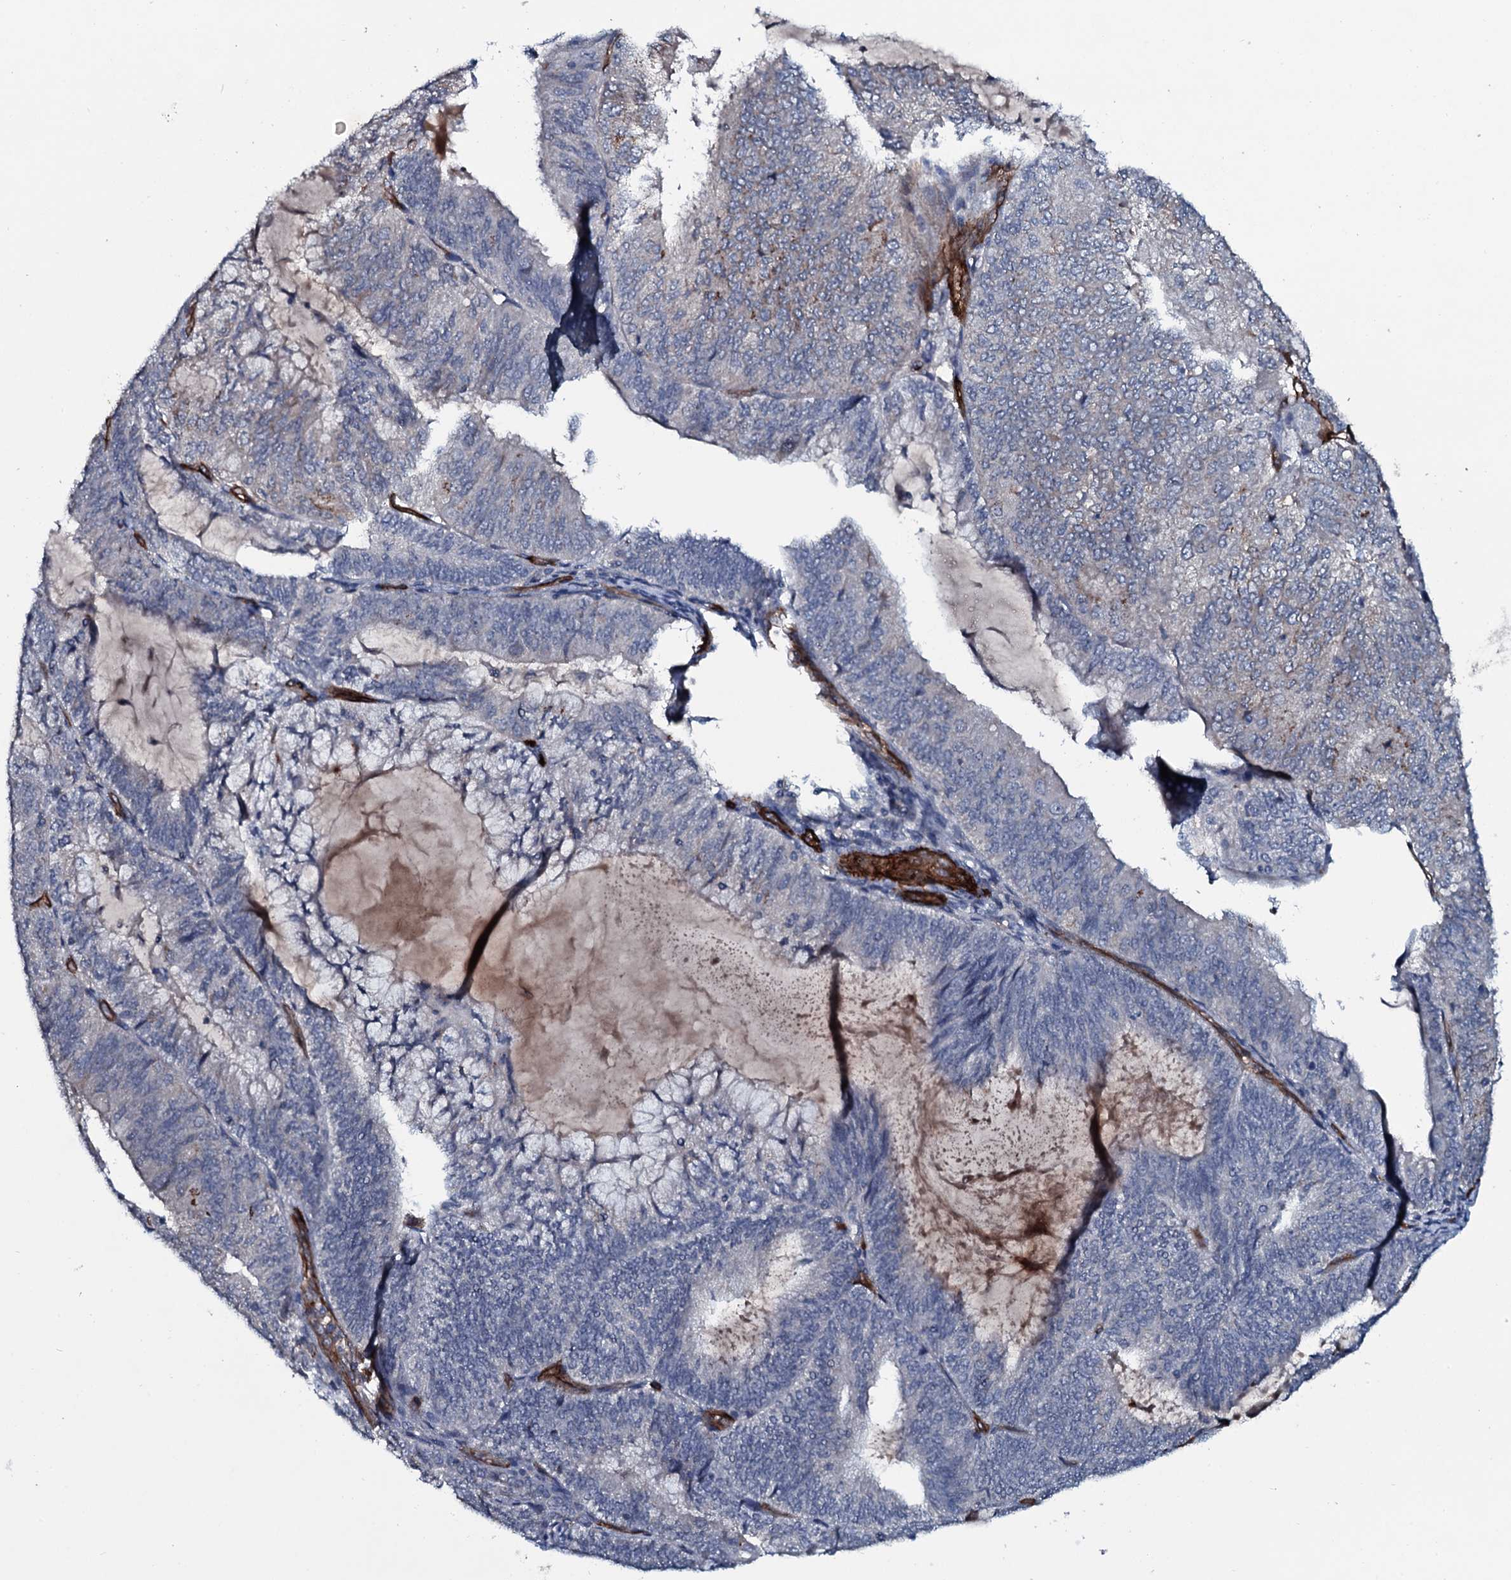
{"staining": {"intensity": "negative", "quantity": "none", "location": "none"}, "tissue": "endometrial cancer", "cell_type": "Tumor cells", "image_type": "cancer", "snomed": [{"axis": "morphology", "description": "Adenocarcinoma, NOS"}, {"axis": "topography", "description": "Endometrium"}], "caption": "This micrograph is of endometrial cancer (adenocarcinoma) stained with IHC to label a protein in brown with the nuclei are counter-stained blue. There is no positivity in tumor cells.", "gene": "CLEC14A", "patient": {"sex": "female", "age": 81}}